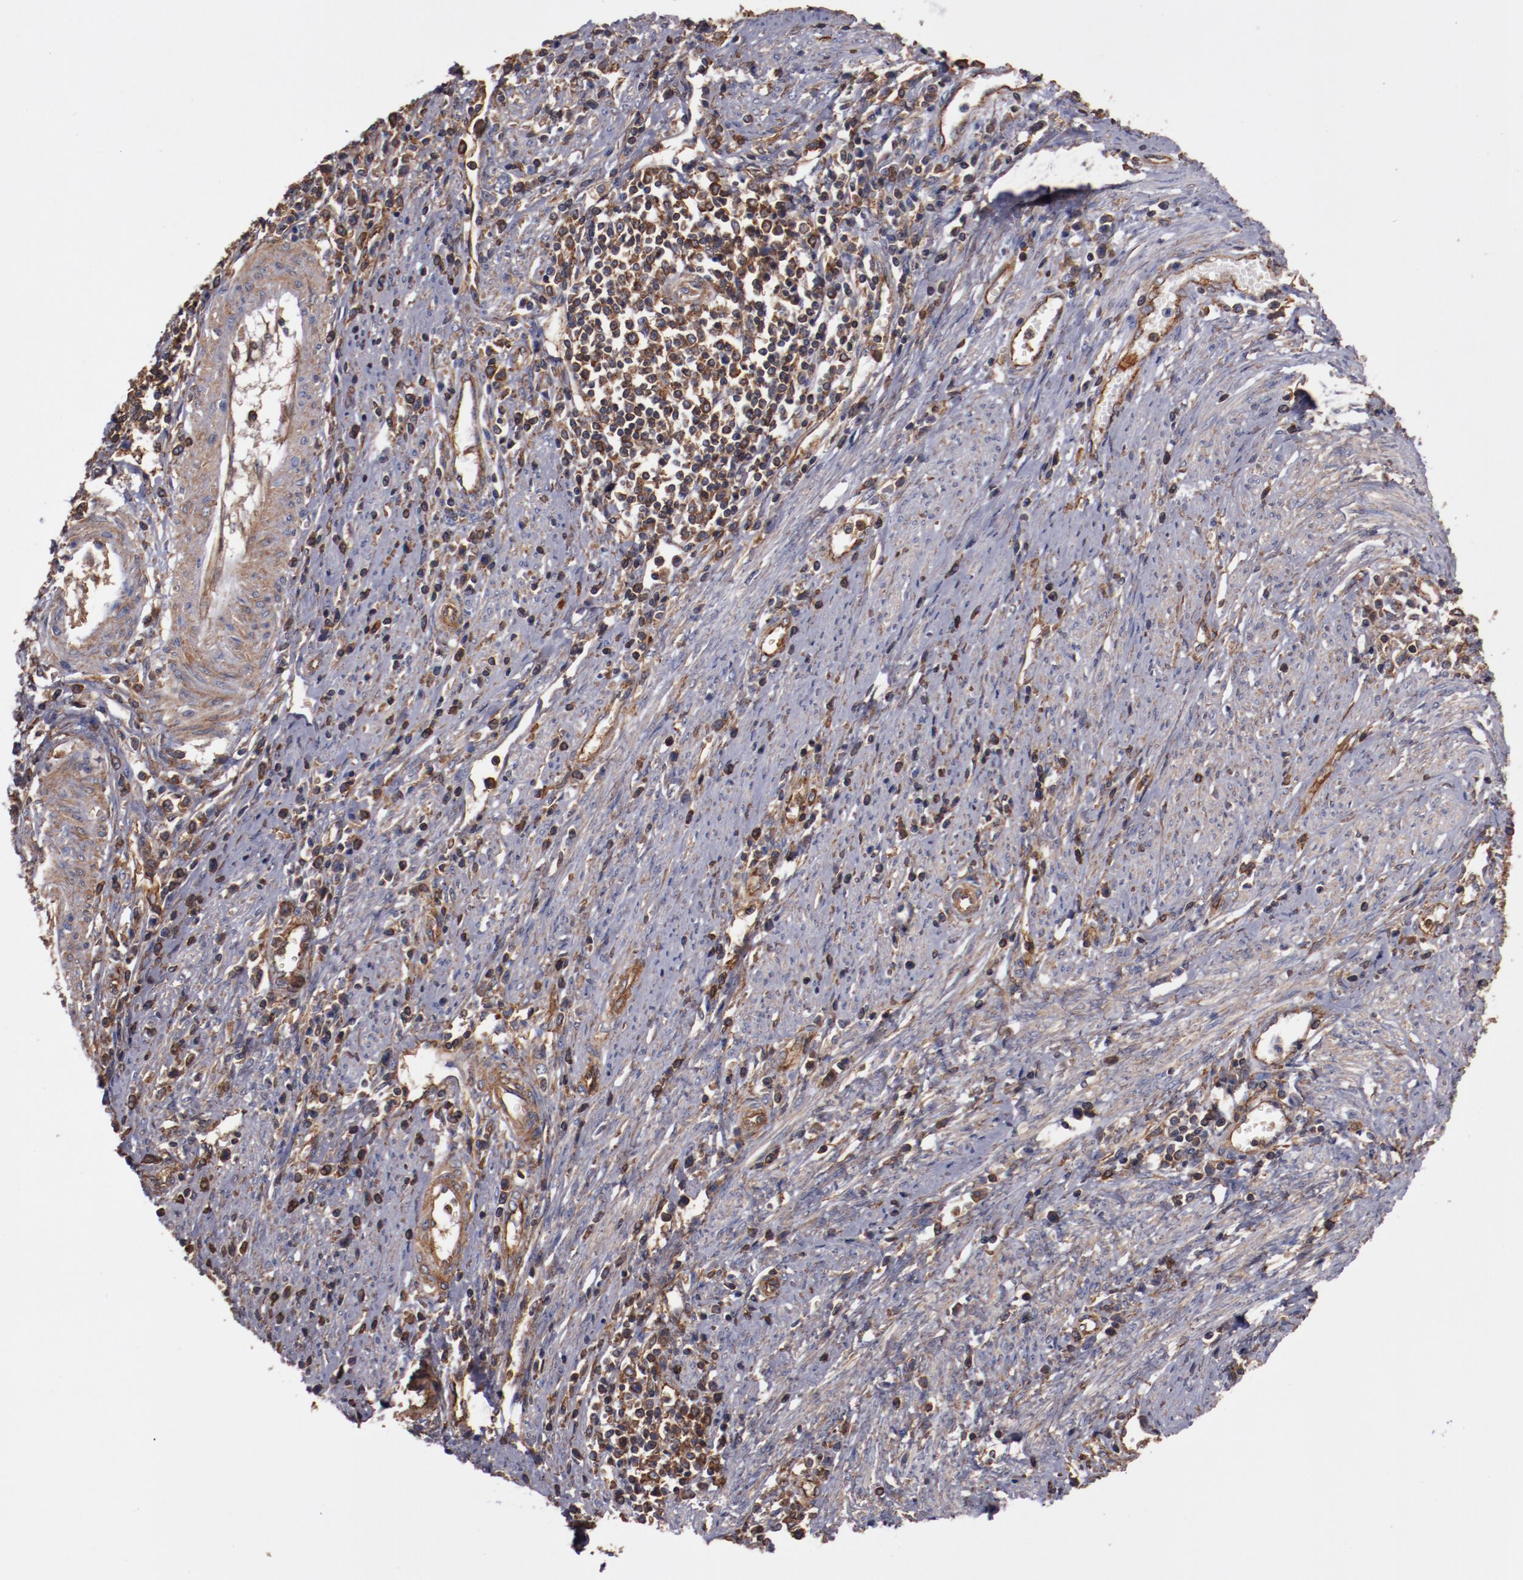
{"staining": {"intensity": "strong", "quantity": ">75%", "location": "cytoplasmic/membranous"}, "tissue": "cervical cancer", "cell_type": "Tumor cells", "image_type": "cancer", "snomed": [{"axis": "morphology", "description": "Adenocarcinoma, NOS"}, {"axis": "topography", "description": "Cervix"}], "caption": "Cervical cancer tissue exhibits strong cytoplasmic/membranous staining in approximately >75% of tumor cells", "gene": "TMOD3", "patient": {"sex": "female", "age": 36}}